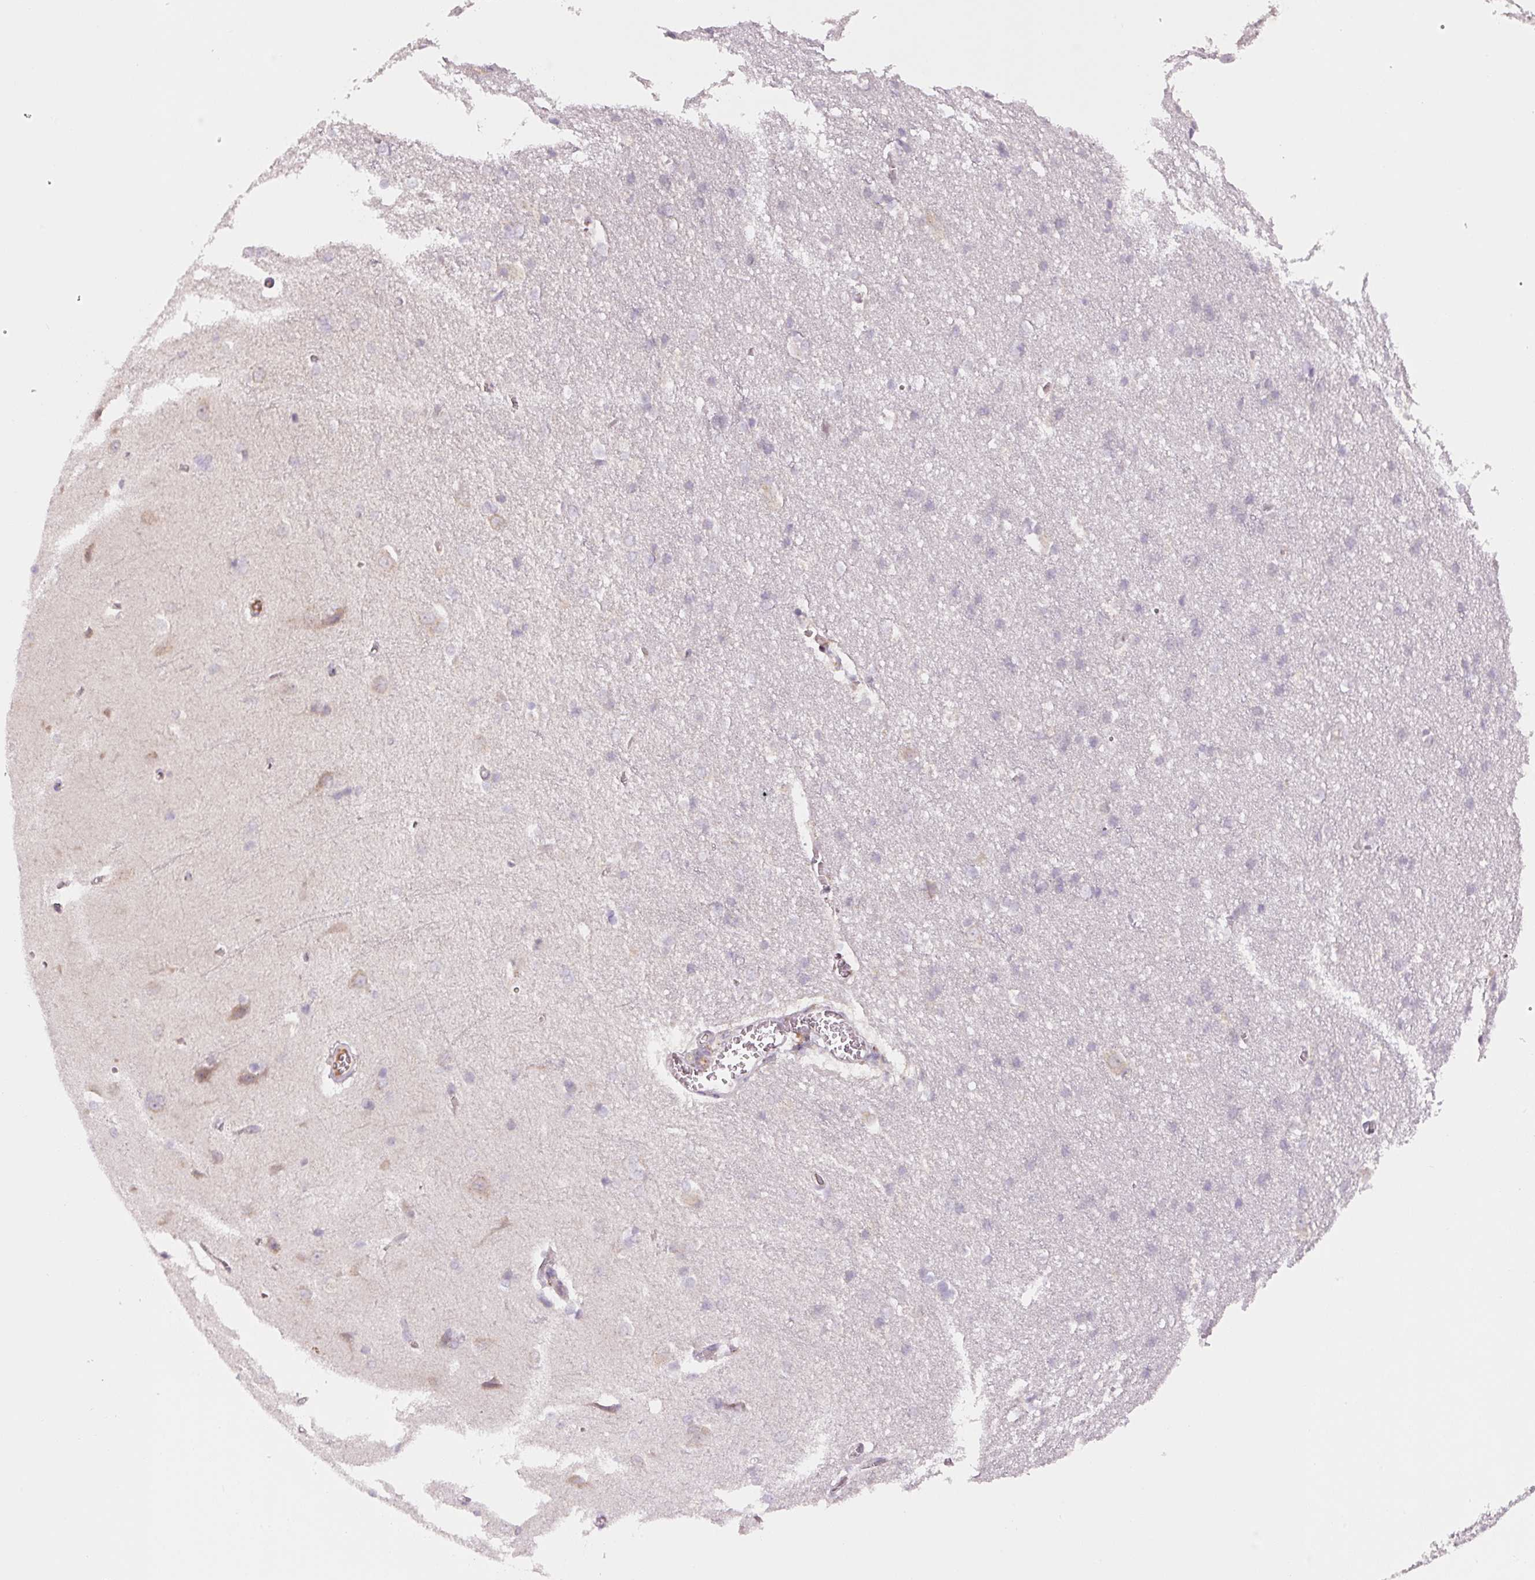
{"staining": {"intensity": "negative", "quantity": "none", "location": "none"}, "tissue": "cerebral cortex", "cell_type": "Endothelial cells", "image_type": "normal", "snomed": [{"axis": "morphology", "description": "Normal tissue, NOS"}, {"axis": "topography", "description": "Cerebral cortex"}], "caption": "Endothelial cells are negative for brown protein staining in benign cerebral cortex. (Stains: DAB immunohistochemistry (IHC) with hematoxylin counter stain, Microscopy: brightfield microscopy at high magnification).", "gene": "YIF1B", "patient": {"sex": "male", "age": 37}}